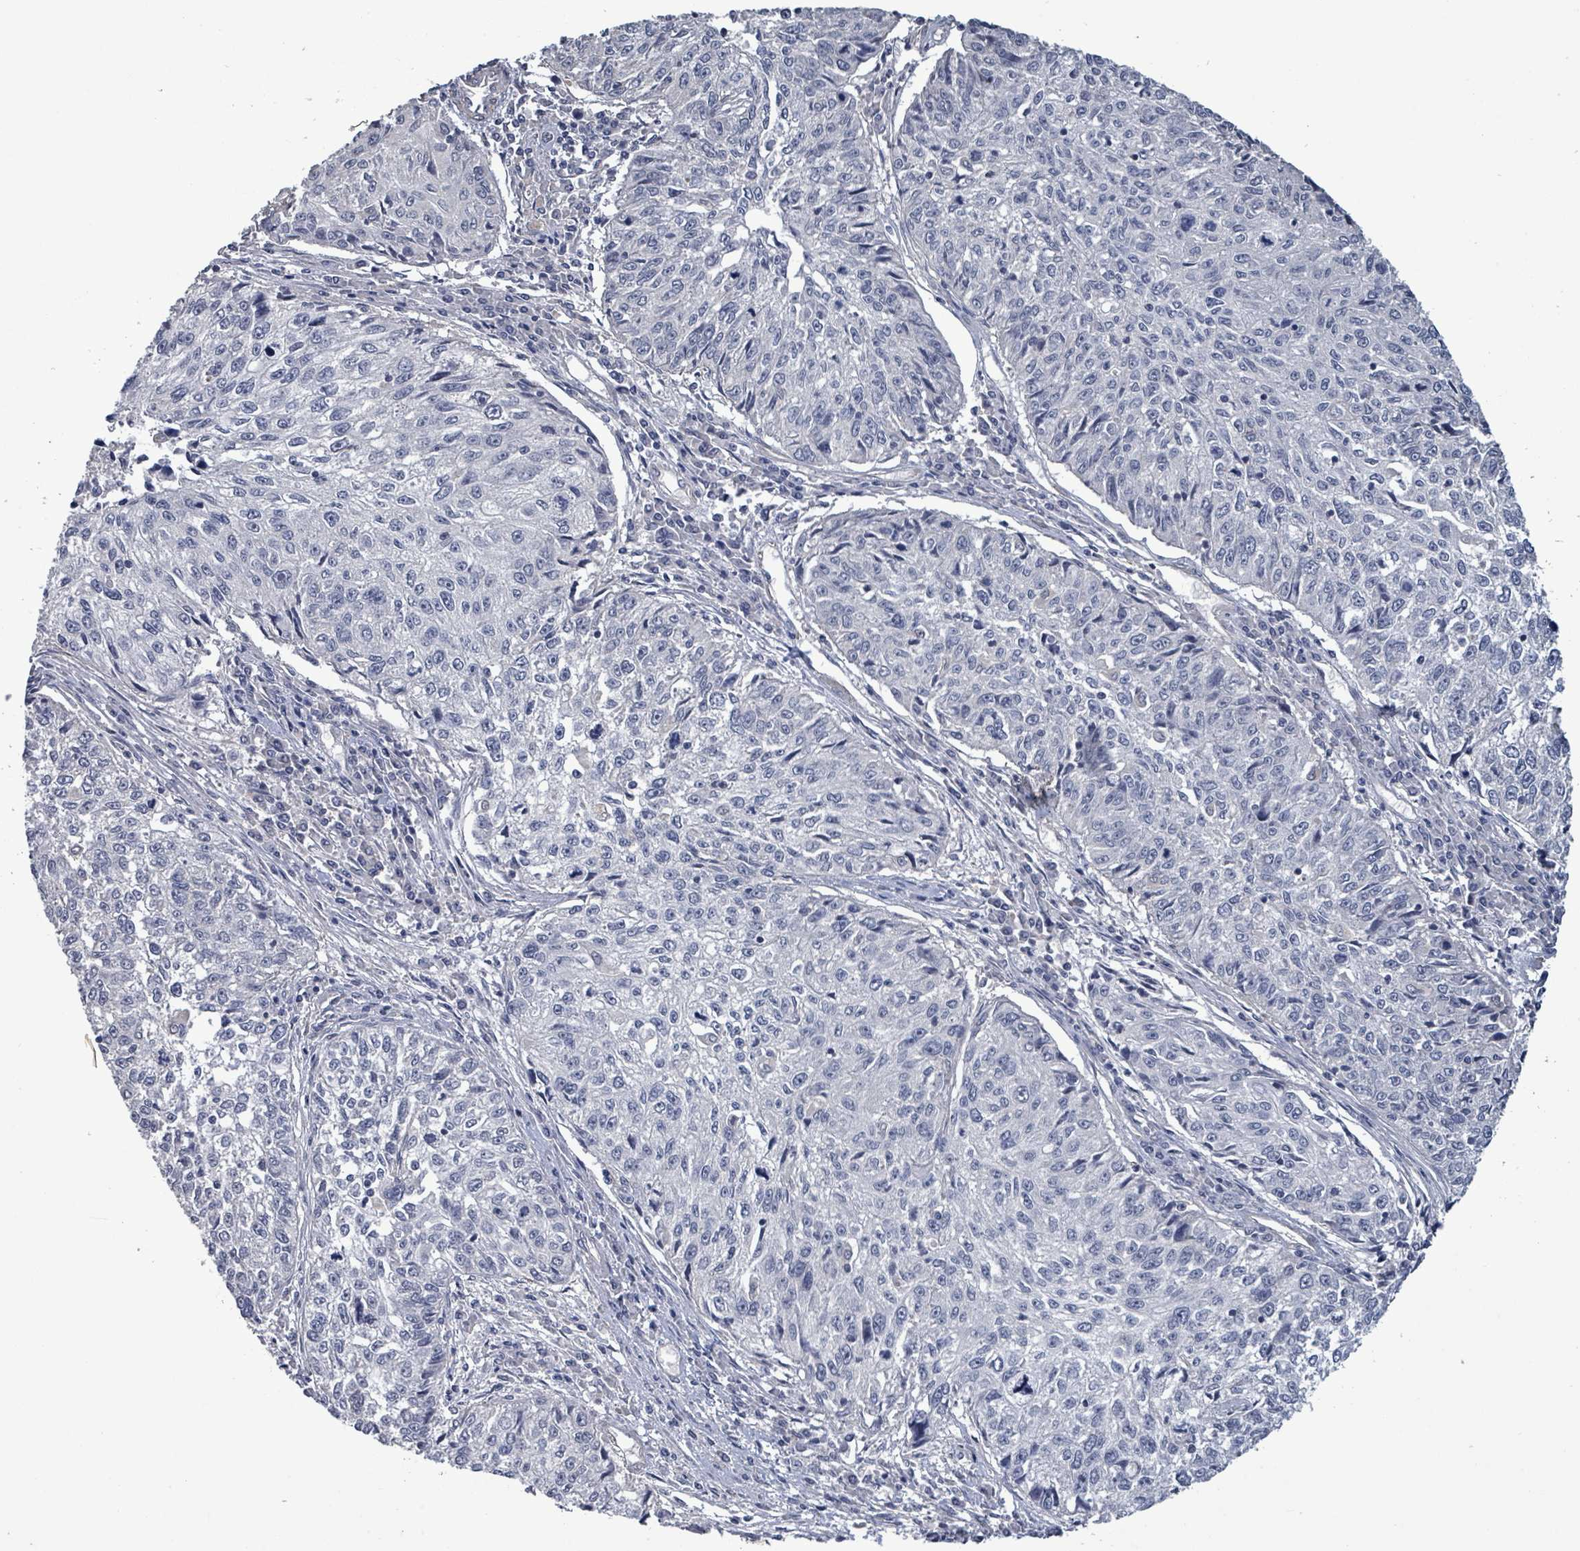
{"staining": {"intensity": "negative", "quantity": "none", "location": "none"}, "tissue": "cervical cancer", "cell_type": "Tumor cells", "image_type": "cancer", "snomed": [{"axis": "morphology", "description": "Squamous cell carcinoma, NOS"}, {"axis": "topography", "description": "Cervix"}], "caption": "This is an immunohistochemistry (IHC) histopathology image of cervical cancer (squamous cell carcinoma). There is no positivity in tumor cells.", "gene": "AMMECR1", "patient": {"sex": "female", "age": 57}}